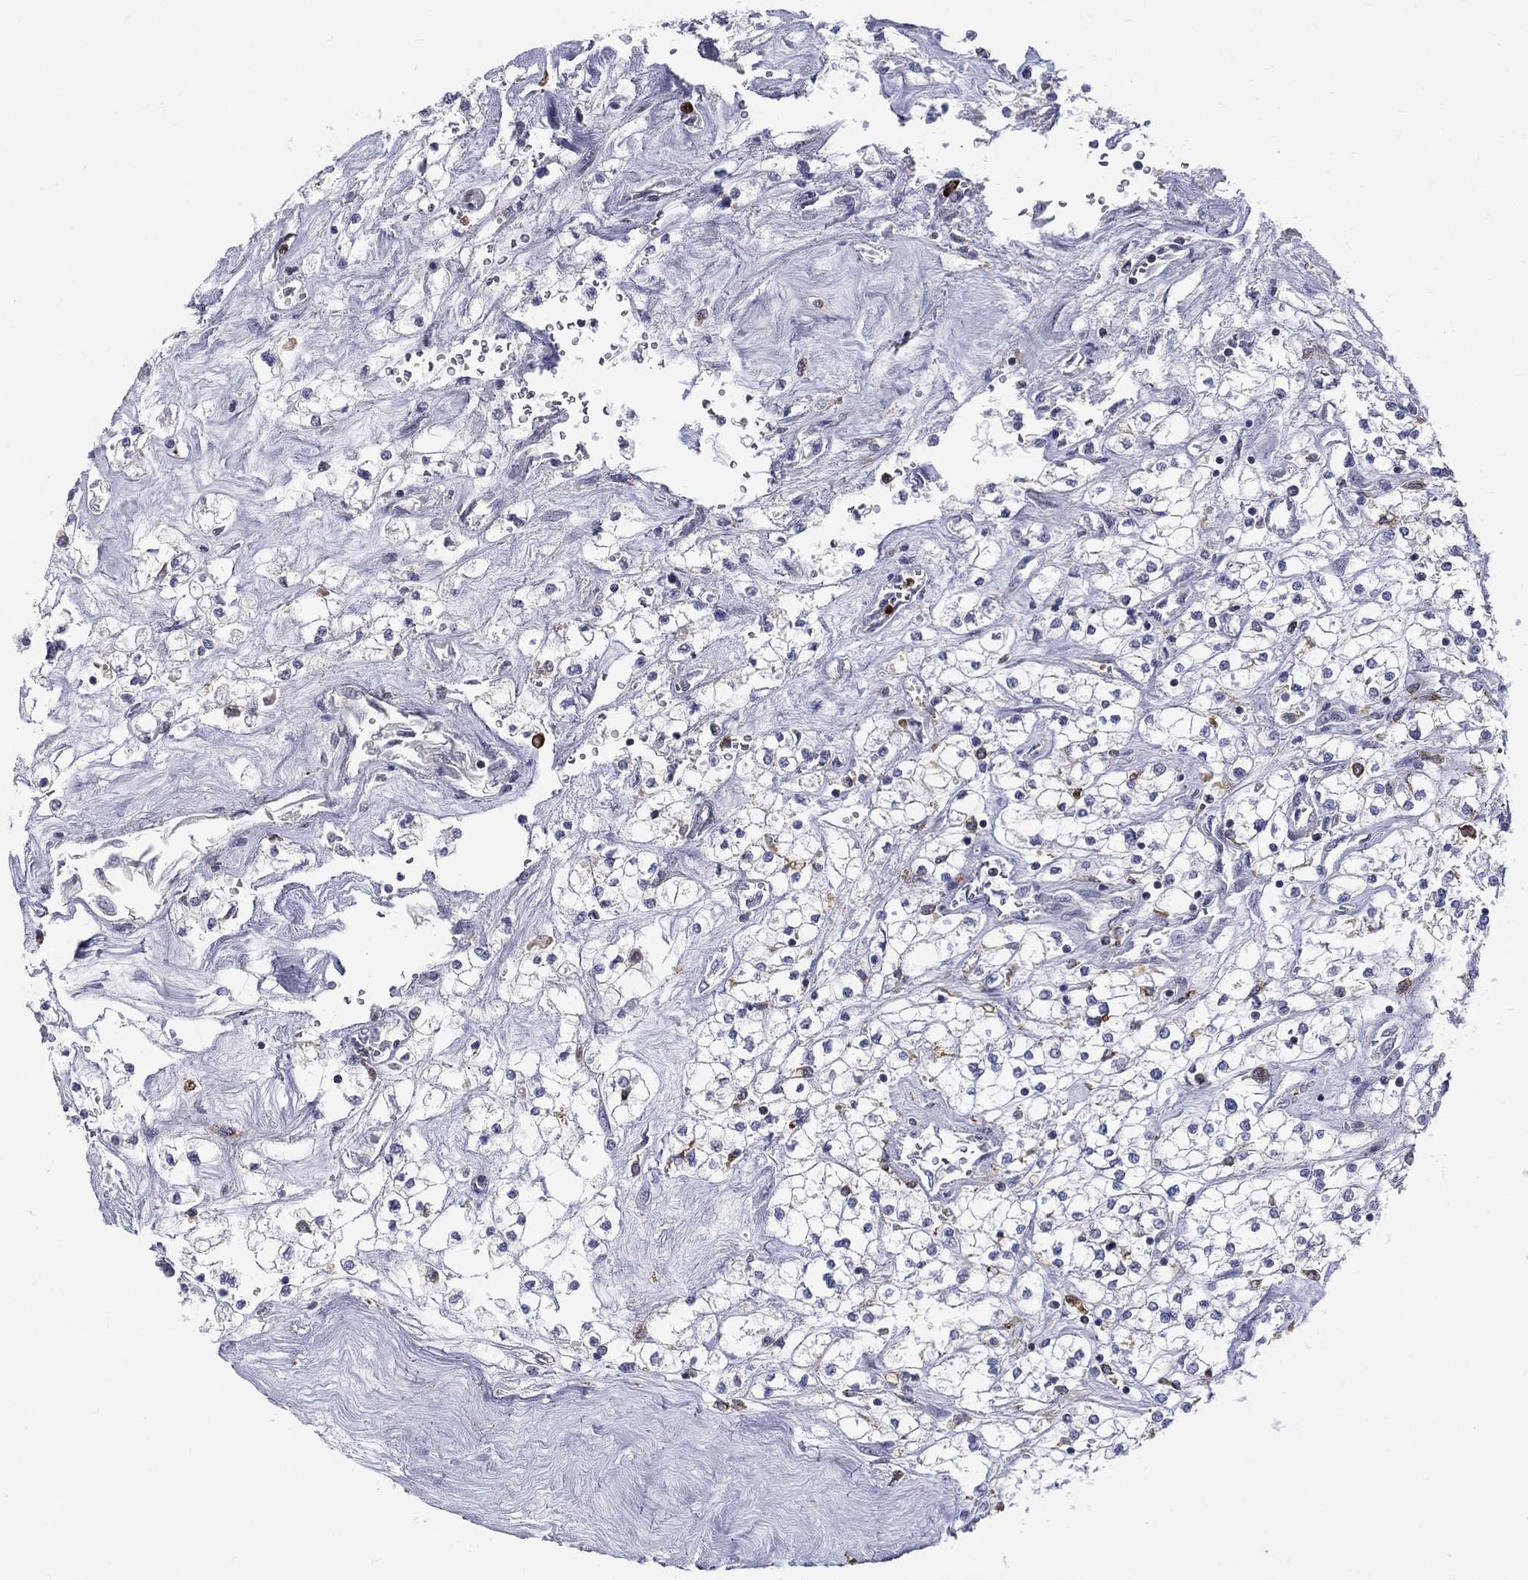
{"staining": {"intensity": "negative", "quantity": "none", "location": "none"}, "tissue": "renal cancer", "cell_type": "Tumor cells", "image_type": "cancer", "snomed": [{"axis": "morphology", "description": "Adenocarcinoma, NOS"}, {"axis": "topography", "description": "Kidney"}], "caption": "This is a image of immunohistochemistry staining of renal cancer (adenocarcinoma), which shows no expression in tumor cells.", "gene": "EVI2B", "patient": {"sex": "male", "age": 80}}